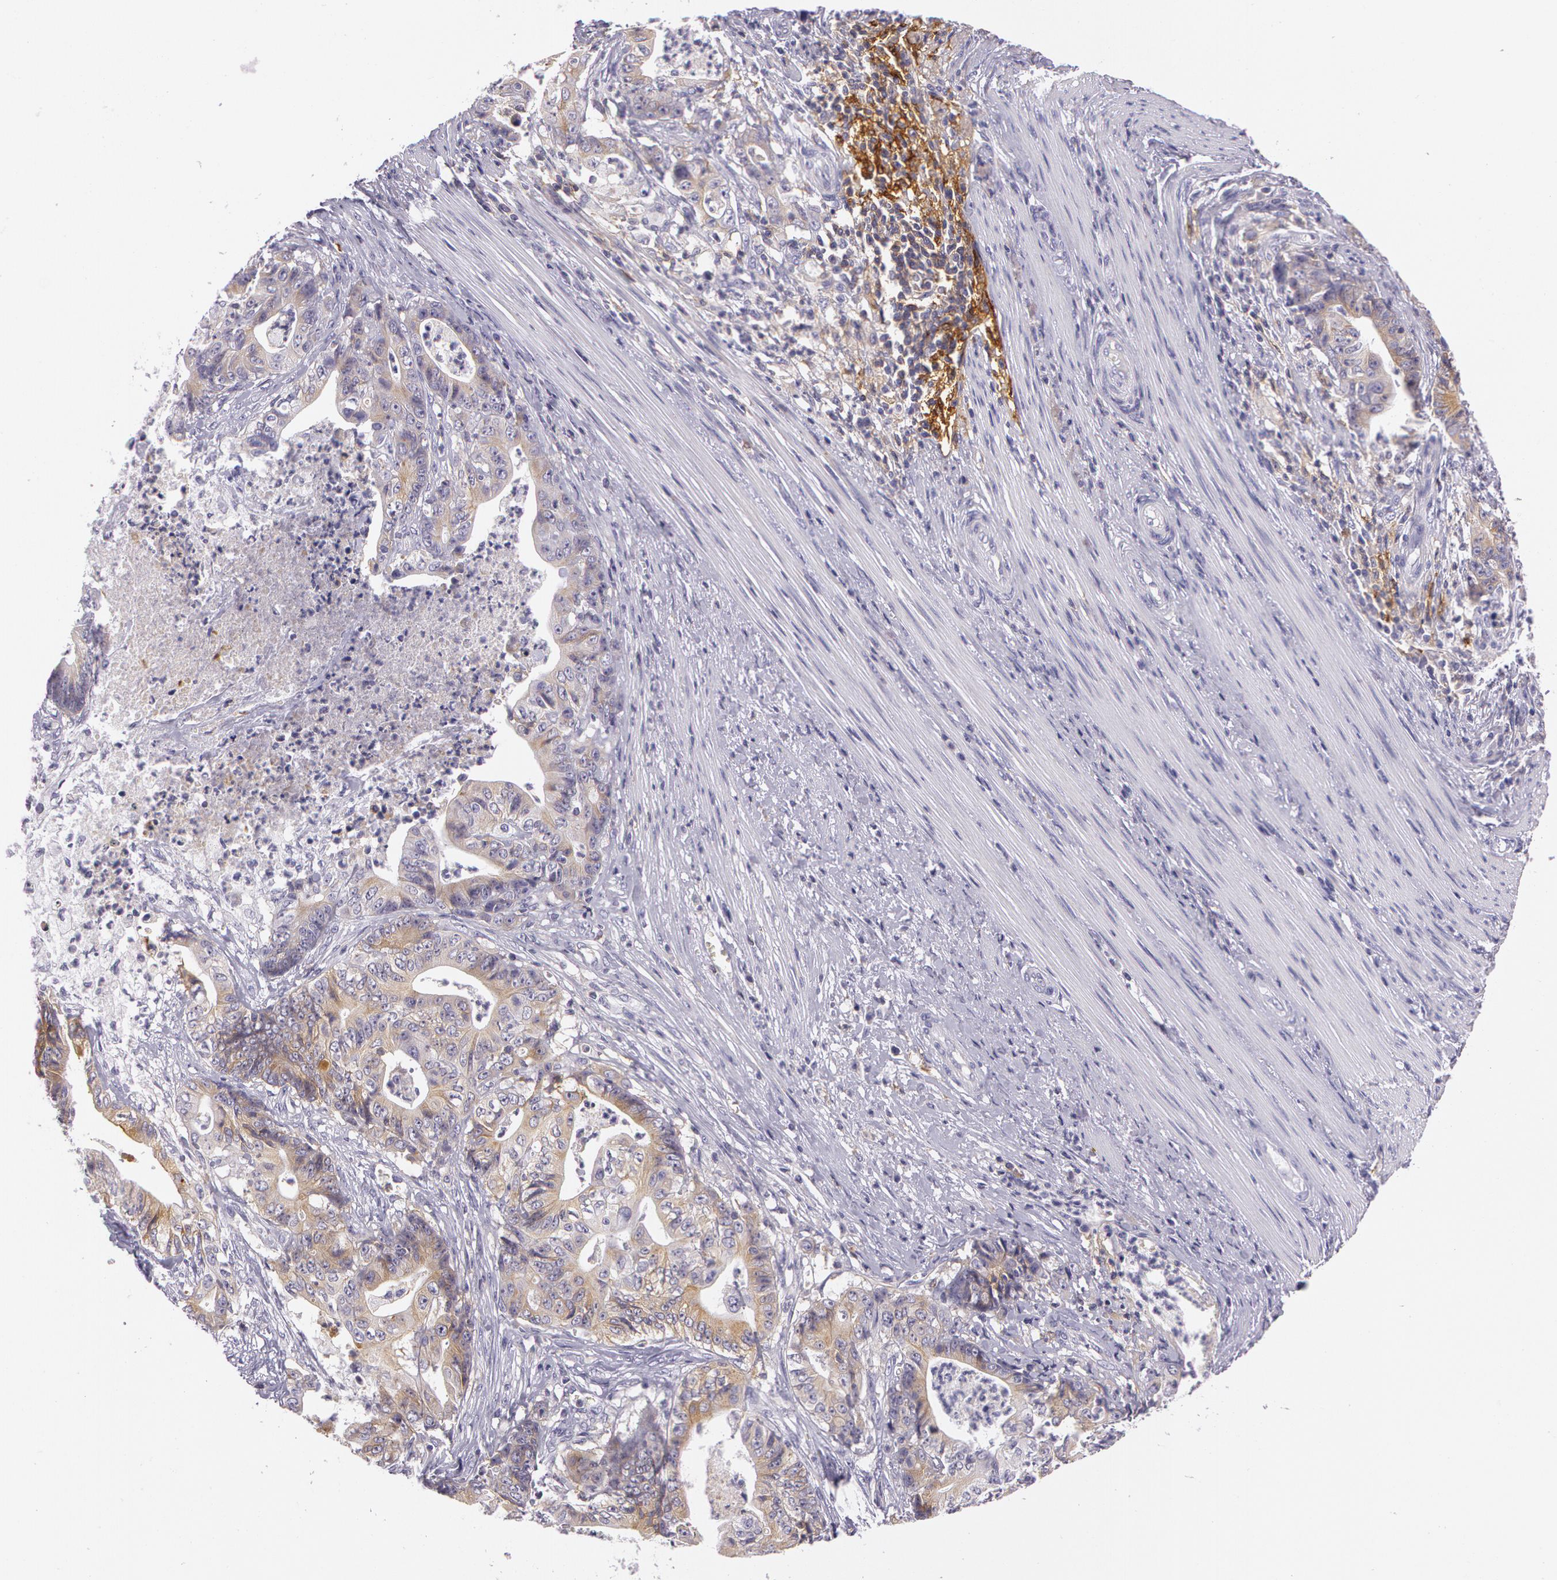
{"staining": {"intensity": "weak", "quantity": ">75%", "location": "cytoplasmic/membranous"}, "tissue": "stomach cancer", "cell_type": "Tumor cells", "image_type": "cancer", "snomed": [{"axis": "morphology", "description": "Adenocarcinoma, NOS"}, {"axis": "topography", "description": "Stomach, lower"}], "caption": "This is an image of immunohistochemistry (IHC) staining of adenocarcinoma (stomach), which shows weak expression in the cytoplasmic/membranous of tumor cells.", "gene": "LY75", "patient": {"sex": "female", "age": 86}}